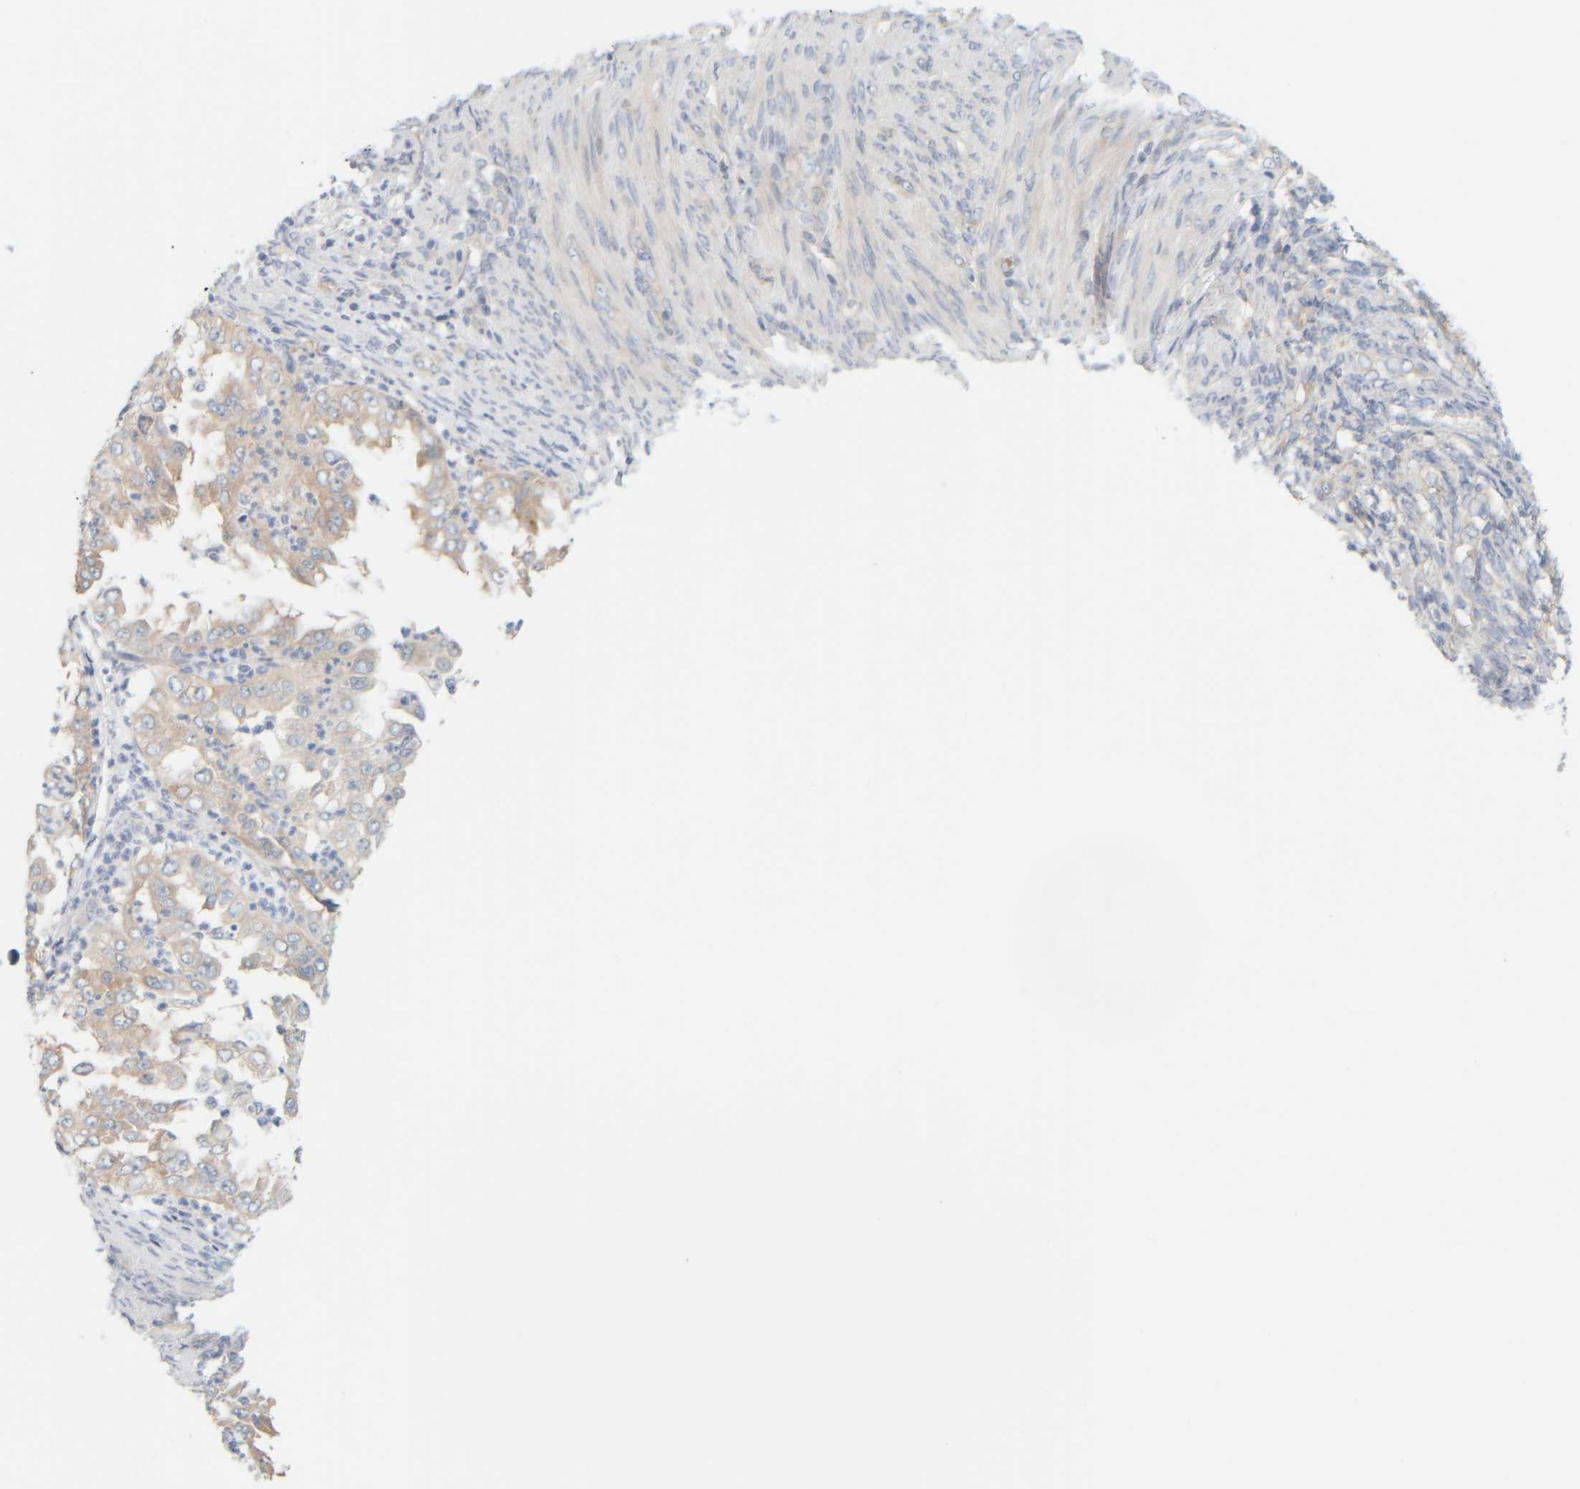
{"staining": {"intensity": "weak", "quantity": ">75%", "location": "cytoplasmic/membranous"}, "tissue": "endometrial cancer", "cell_type": "Tumor cells", "image_type": "cancer", "snomed": [{"axis": "morphology", "description": "Adenocarcinoma, NOS"}, {"axis": "topography", "description": "Endometrium"}], "caption": "IHC micrograph of adenocarcinoma (endometrial) stained for a protein (brown), which exhibits low levels of weak cytoplasmic/membranous expression in about >75% of tumor cells.", "gene": "PTGES3L-AARSD1", "patient": {"sex": "female", "age": 85}}